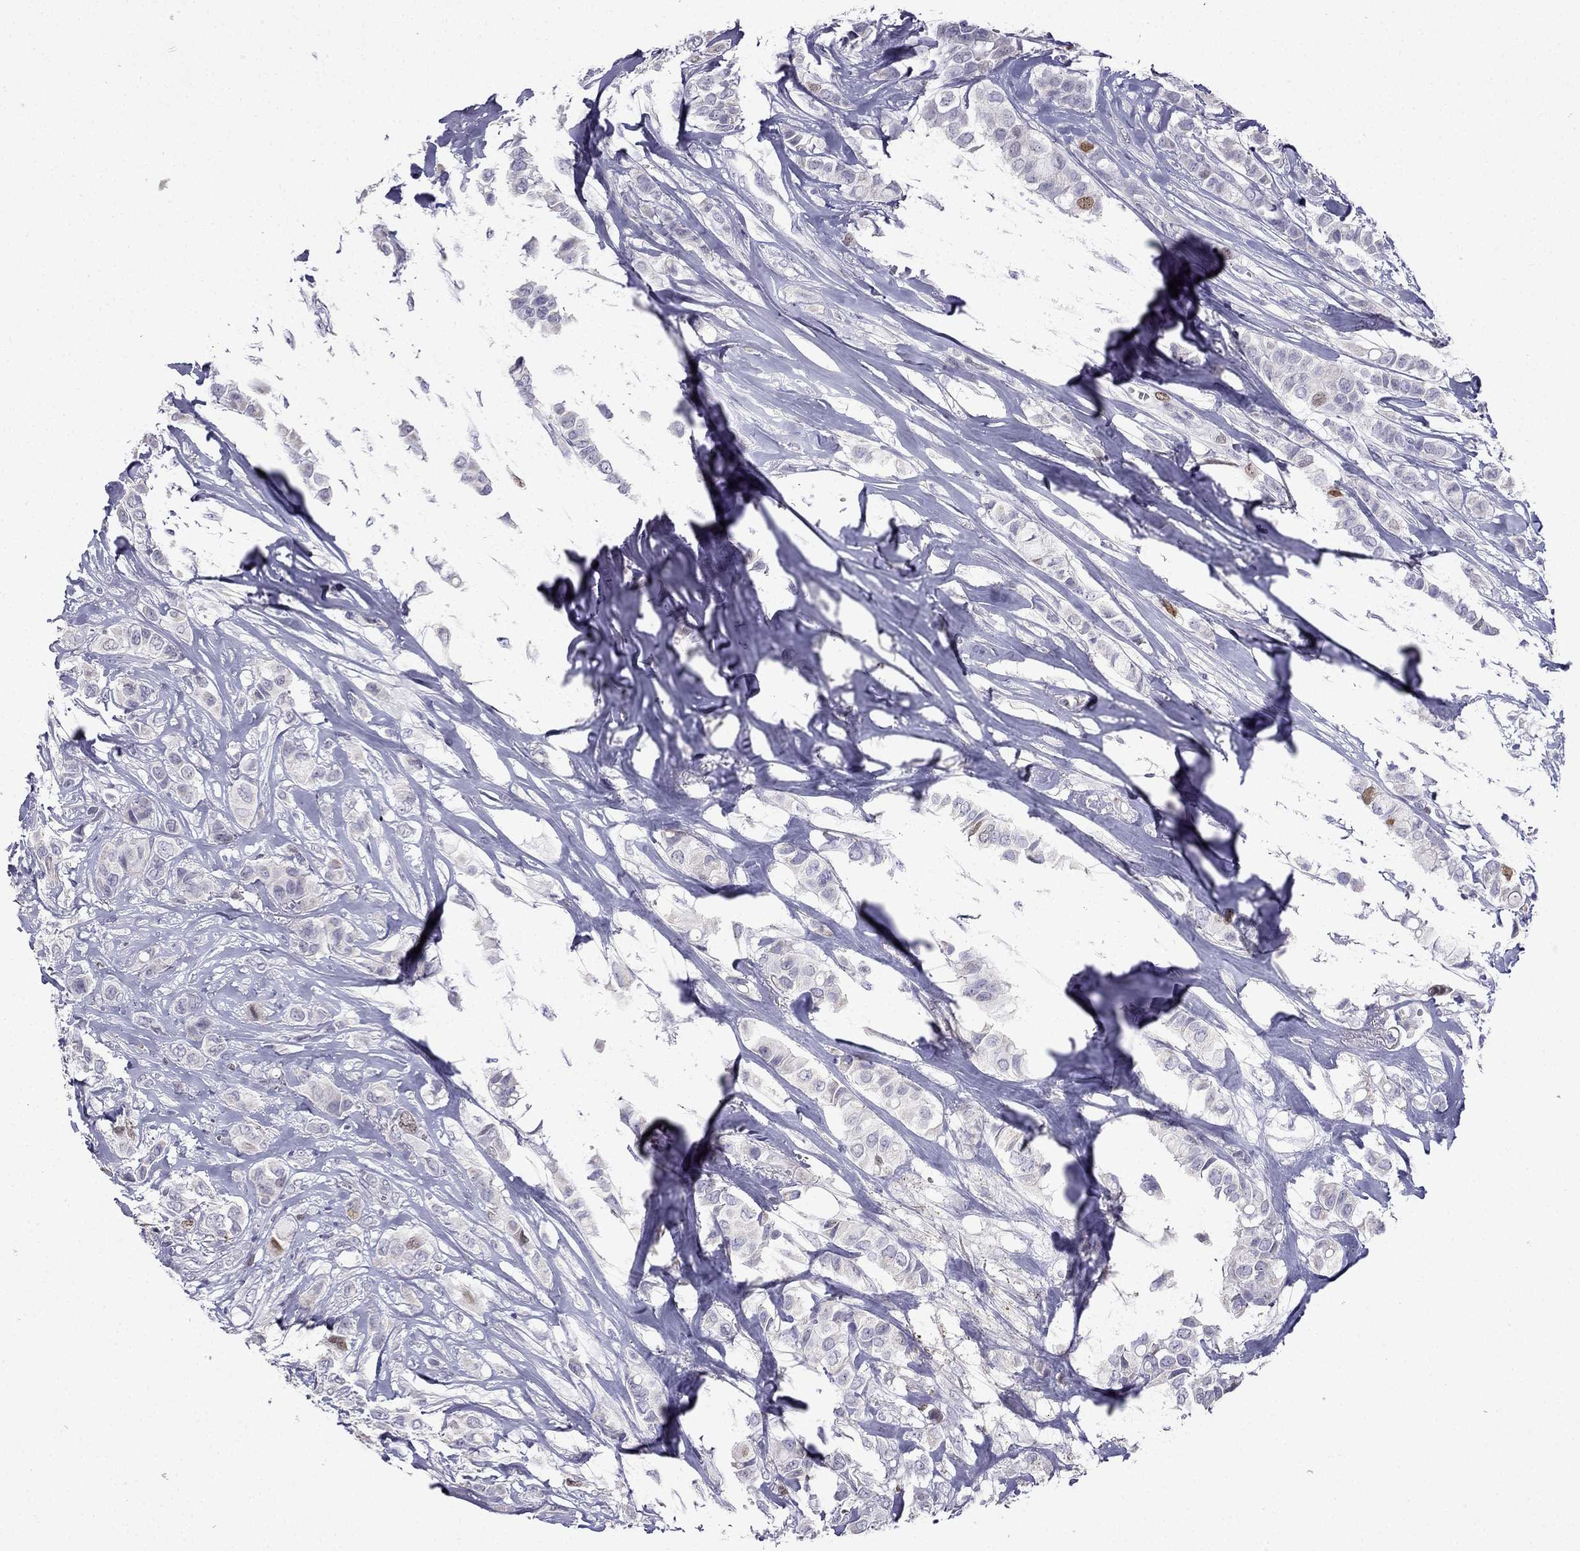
{"staining": {"intensity": "moderate", "quantity": "<25%", "location": "nuclear"}, "tissue": "breast cancer", "cell_type": "Tumor cells", "image_type": "cancer", "snomed": [{"axis": "morphology", "description": "Duct carcinoma"}, {"axis": "topography", "description": "Breast"}], "caption": "This histopathology image reveals immunohistochemistry (IHC) staining of breast invasive ductal carcinoma, with low moderate nuclear expression in approximately <25% of tumor cells.", "gene": "UHRF1", "patient": {"sex": "female", "age": 85}}